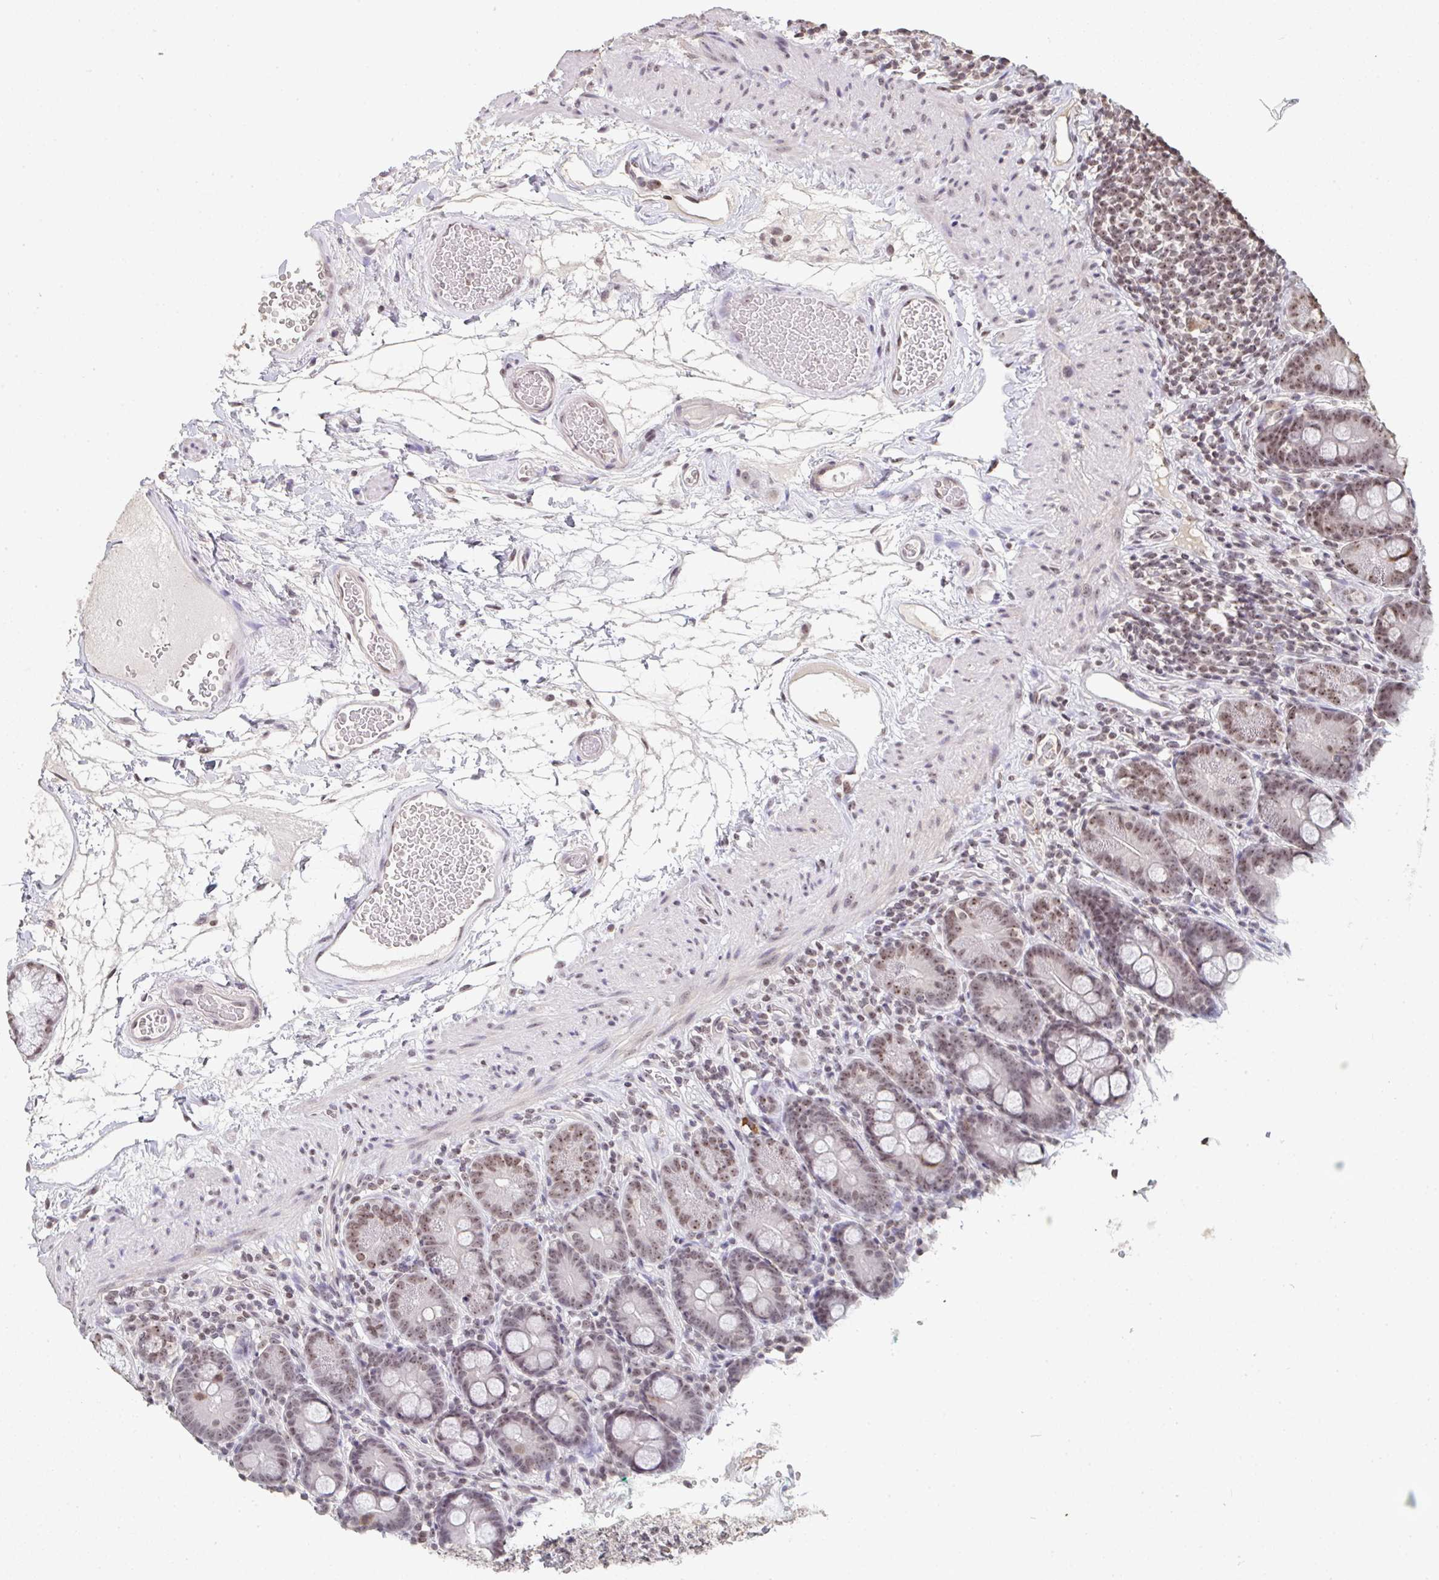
{"staining": {"intensity": "weak", "quantity": ">75%", "location": "nuclear"}, "tissue": "duodenum", "cell_type": "Glandular cells", "image_type": "normal", "snomed": [{"axis": "morphology", "description": "Normal tissue, NOS"}, {"axis": "topography", "description": "Duodenum"}], "caption": "An IHC histopathology image of normal tissue is shown. Protein staining in brown shows weak nuclear positivity in duodenum within glandular cells. (Stains: DAB in brown, nuclei in blue, Microscopy: brightfield microscopy at high magnification).", "gene": "DKC1", "patient": {"sex": "female", "age": 67}}